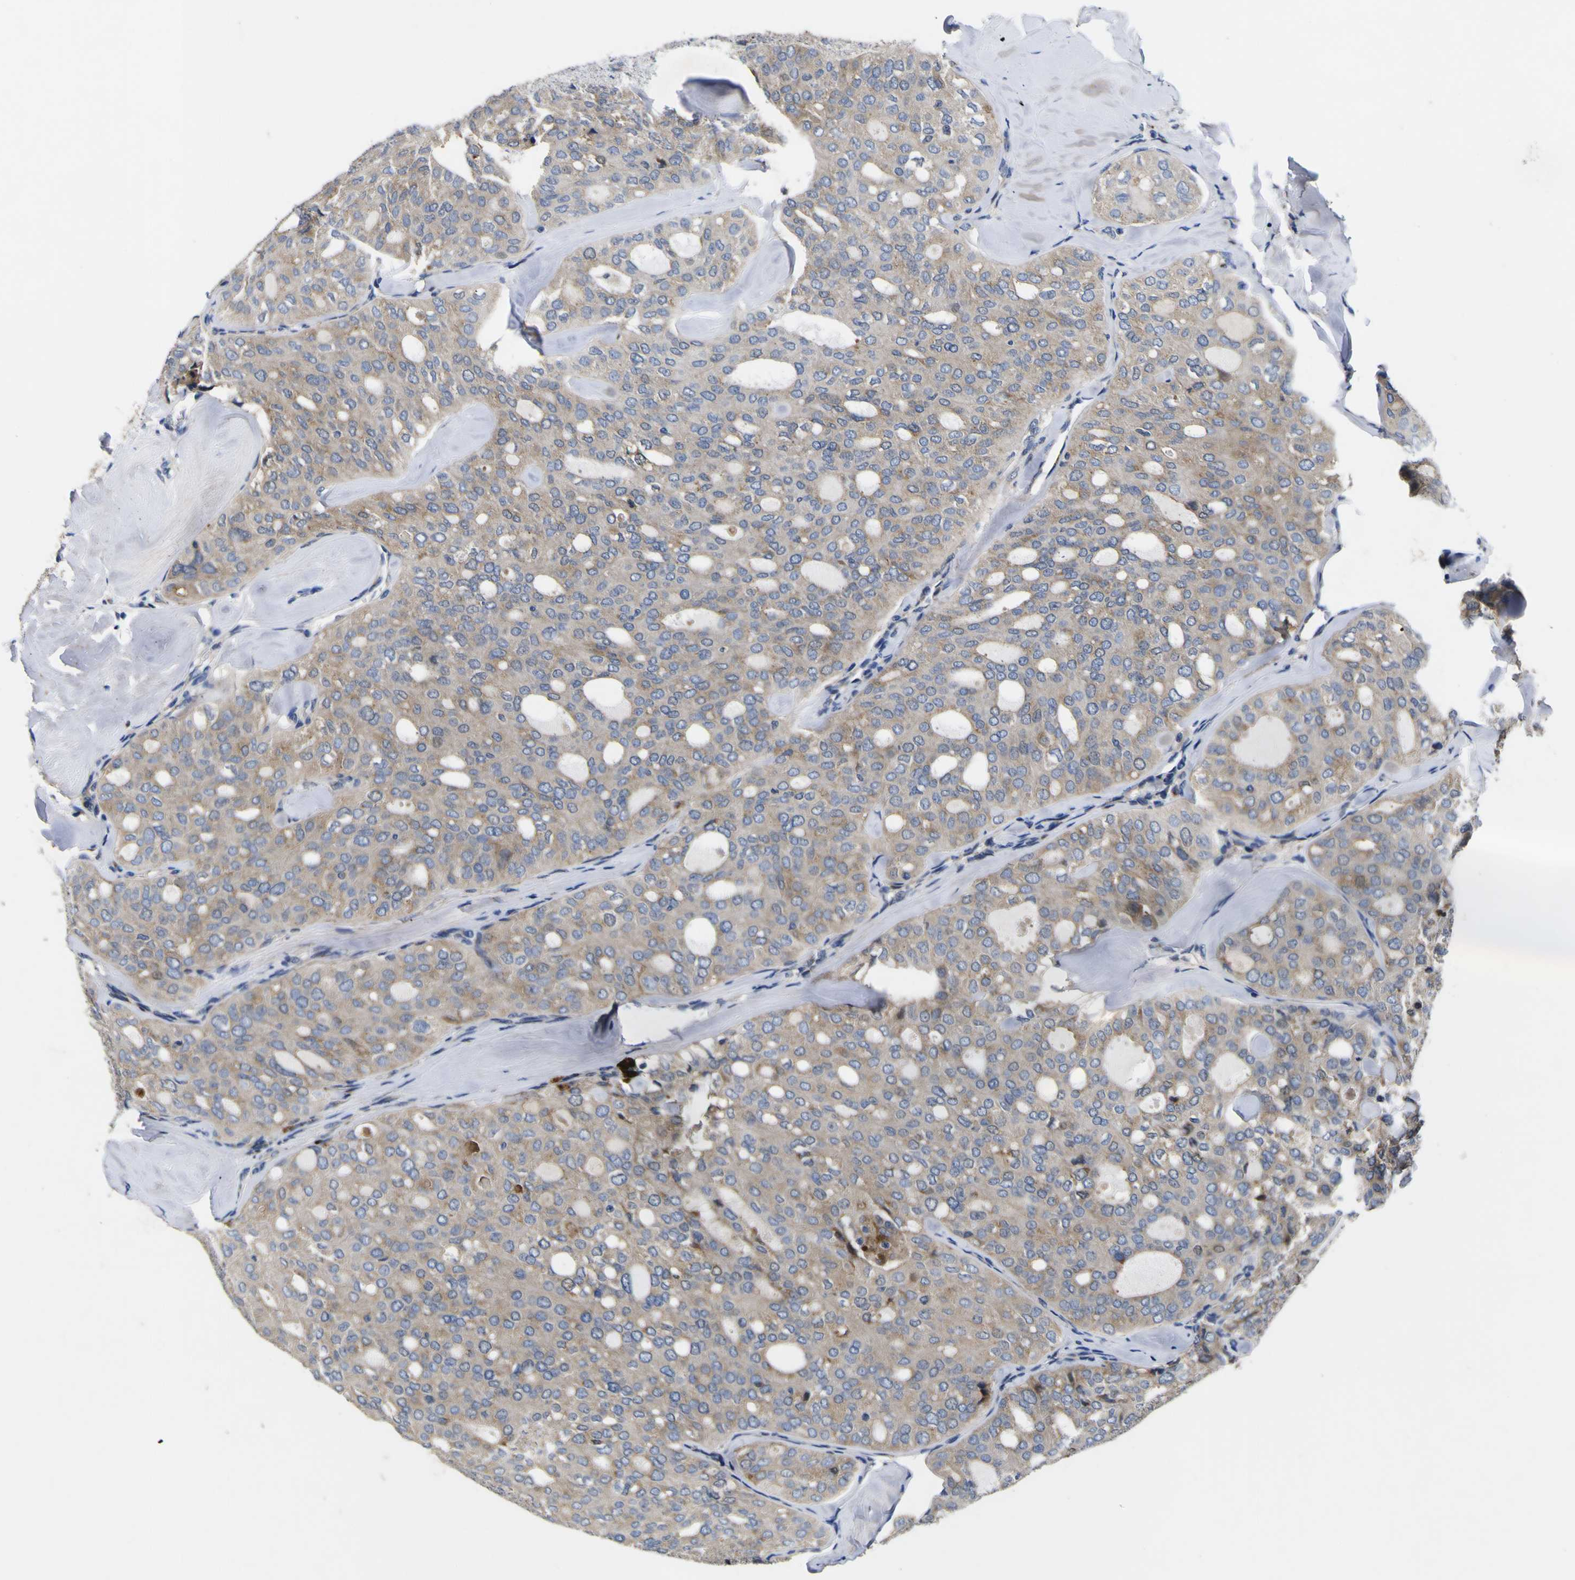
{"staining": {"intensity": "weak", "quantity": "25%-75%", "location": "cytoplasmic/membranous"}, "tissue": "thyroid cancer", "cell_type": "Tumor cells", "image_type": "cancer", "snomed": [{"axis": "morphology", "description": "Follicular adenoma carcinoma, NOS"}, {"axis": "topography", "description": "Thyroid gland"}], "caption": "Protein analysis of thyroid cancer (follicular adenoma carcinoma) tissue reveals weak cytoplasmic/membranous staining in approximately 25%-75% of tumor cells. The protein is stained brown, and the nuclei are stained in blue (DAB IHC with brightfield microscopy, high magnification).", "gene": "COA1", "patient": {"sex": "male", "age": 75}}